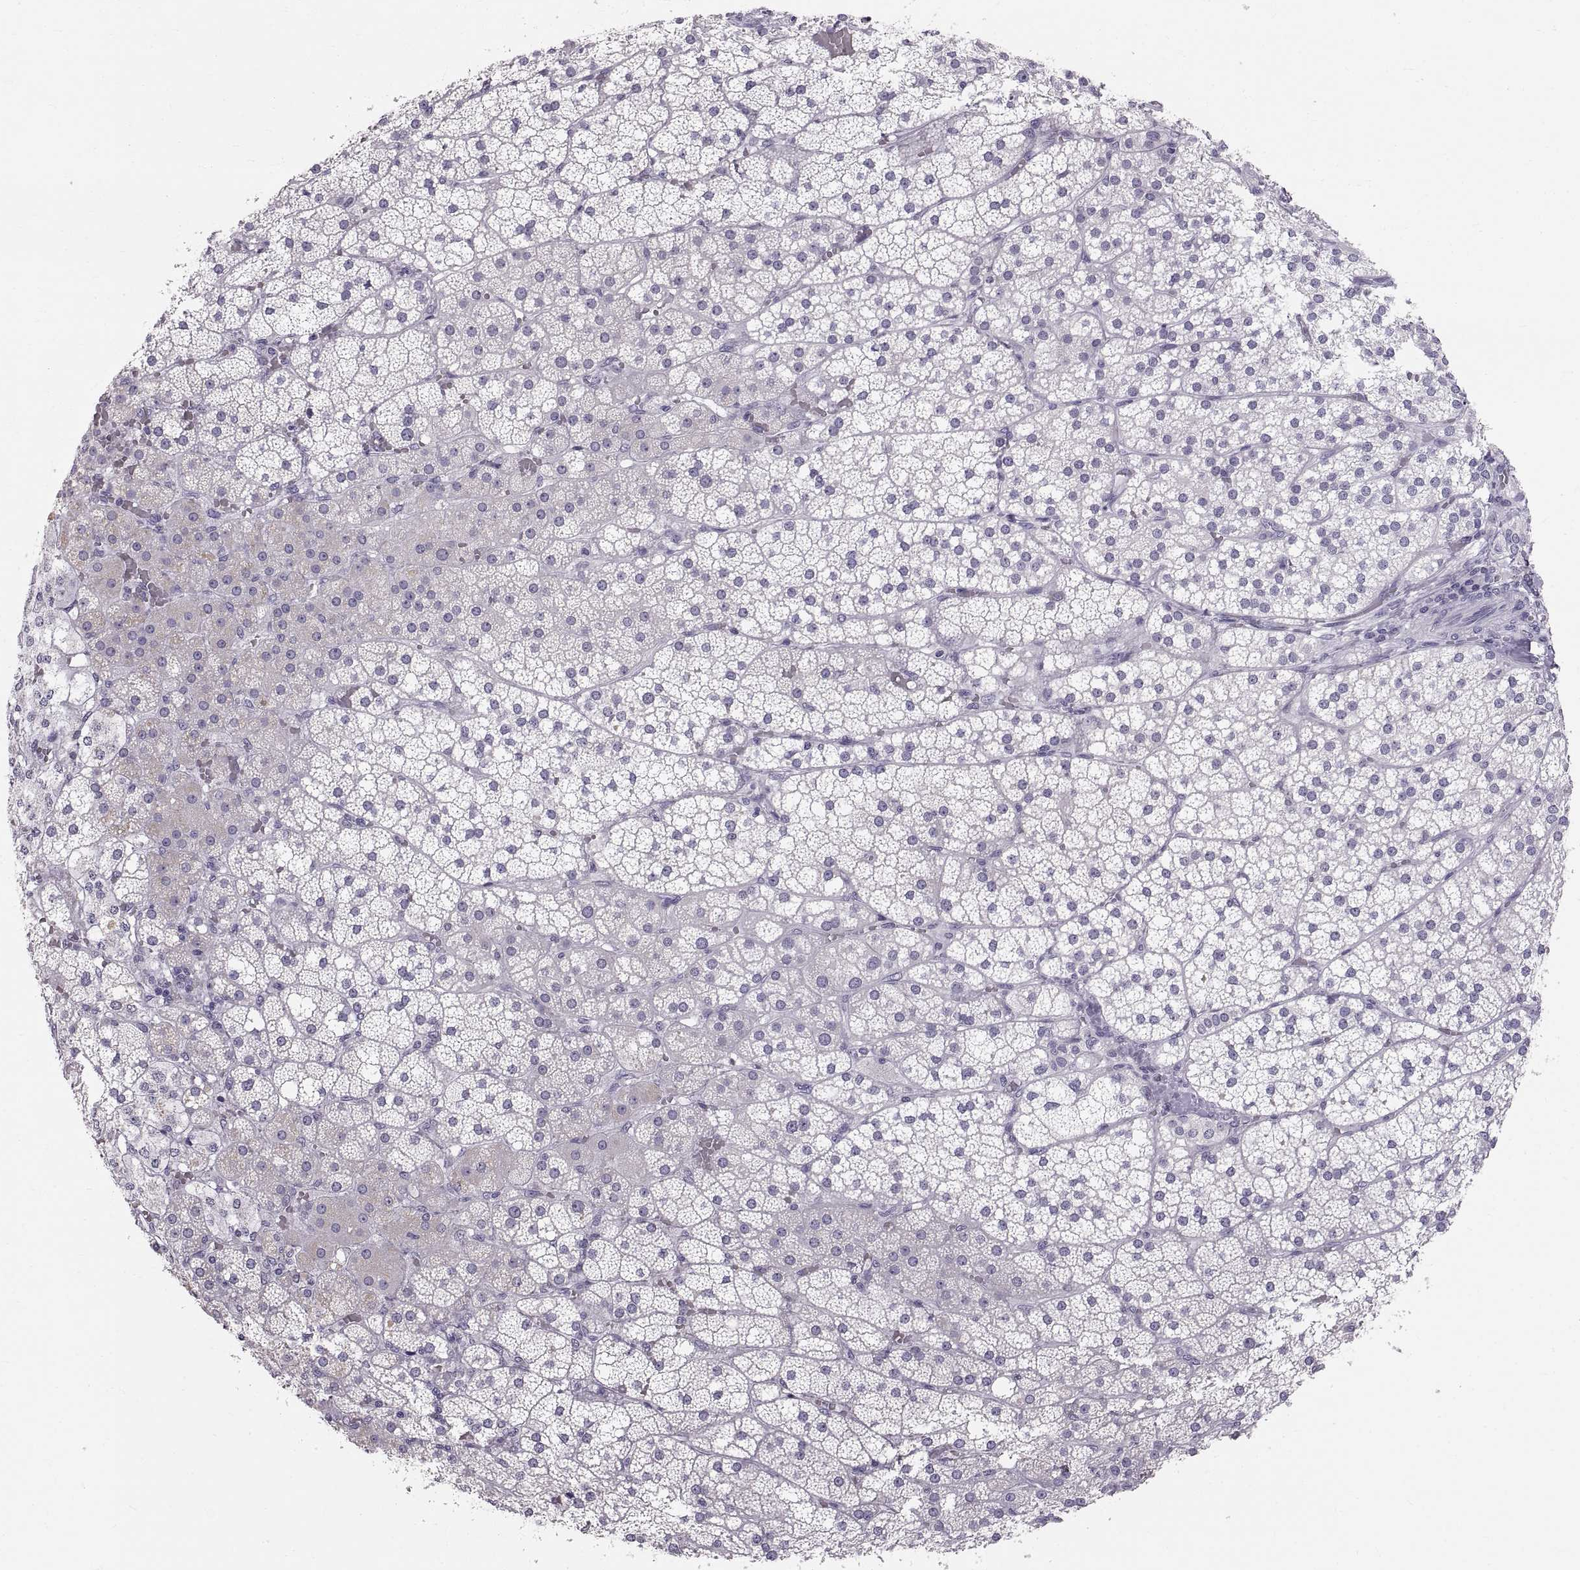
{"staining": {"intensity": "negative", "quantity": "none", "location": "none"}, "tissue": "adrenal gland", "cell_type": "Glandular cells", "image_type": "normal", "snomed": [{"axis": "morphology", "description": "Normal tissue, NOS"}, {"axis": "topography", "description": "Adrenal gland"}], "caption": "Image shows no protein staining in glandular cells of normal adrenal gland.", "gene": "WBP2NL", "patient": {"sex": "male", "age": 53}}